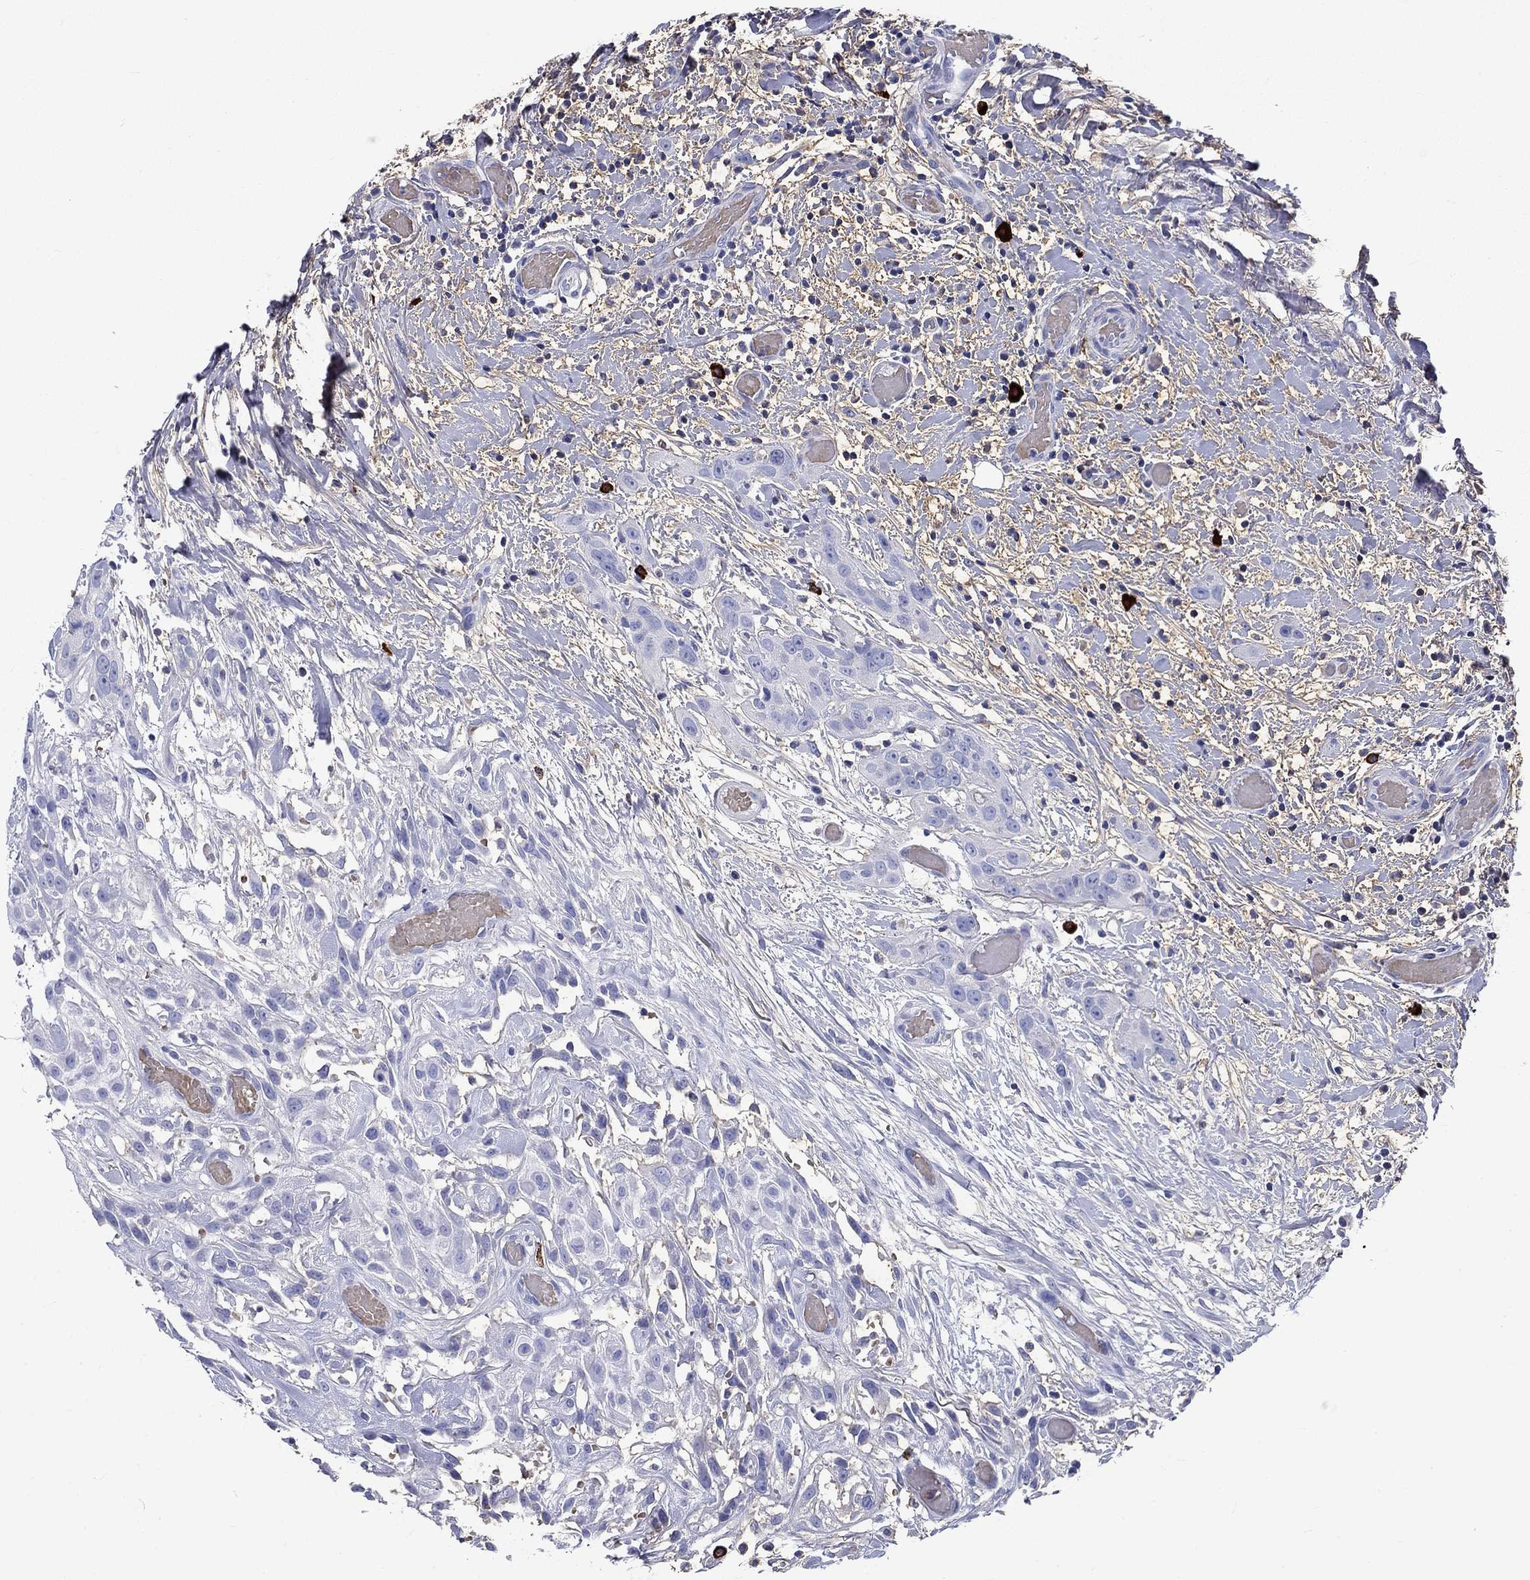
{"staining": {"intensity": "negative", "quantity": "none", "location": "none"}, "tissue": "head and neck cancer", "cell_type": "Tumor cells", "image_type": "cancer", "snomed": [{"axis": "morphology", "description": "Normal tissue, NOS"}, {"axis": "morphology", "description": "Squamous cell carcinoma, NOS"}, {"axis": "topography", "description": "Oral tissue"}, {"axis": "topography", "description": "Salivary gland"}, {"axis": "topography", "description": "Head-Neck"}], "caption": "Immunohistochemistry (IHC) micrograph of neoplastic tissue: human squamous cell carcinoma (head and neck) stained with DAB (3,3'-diaminobenzidine) exhibits no significant protein expression in tumor cells.", "gene": "CD40LG", "patient": {"sex": "female", "age": 62}}